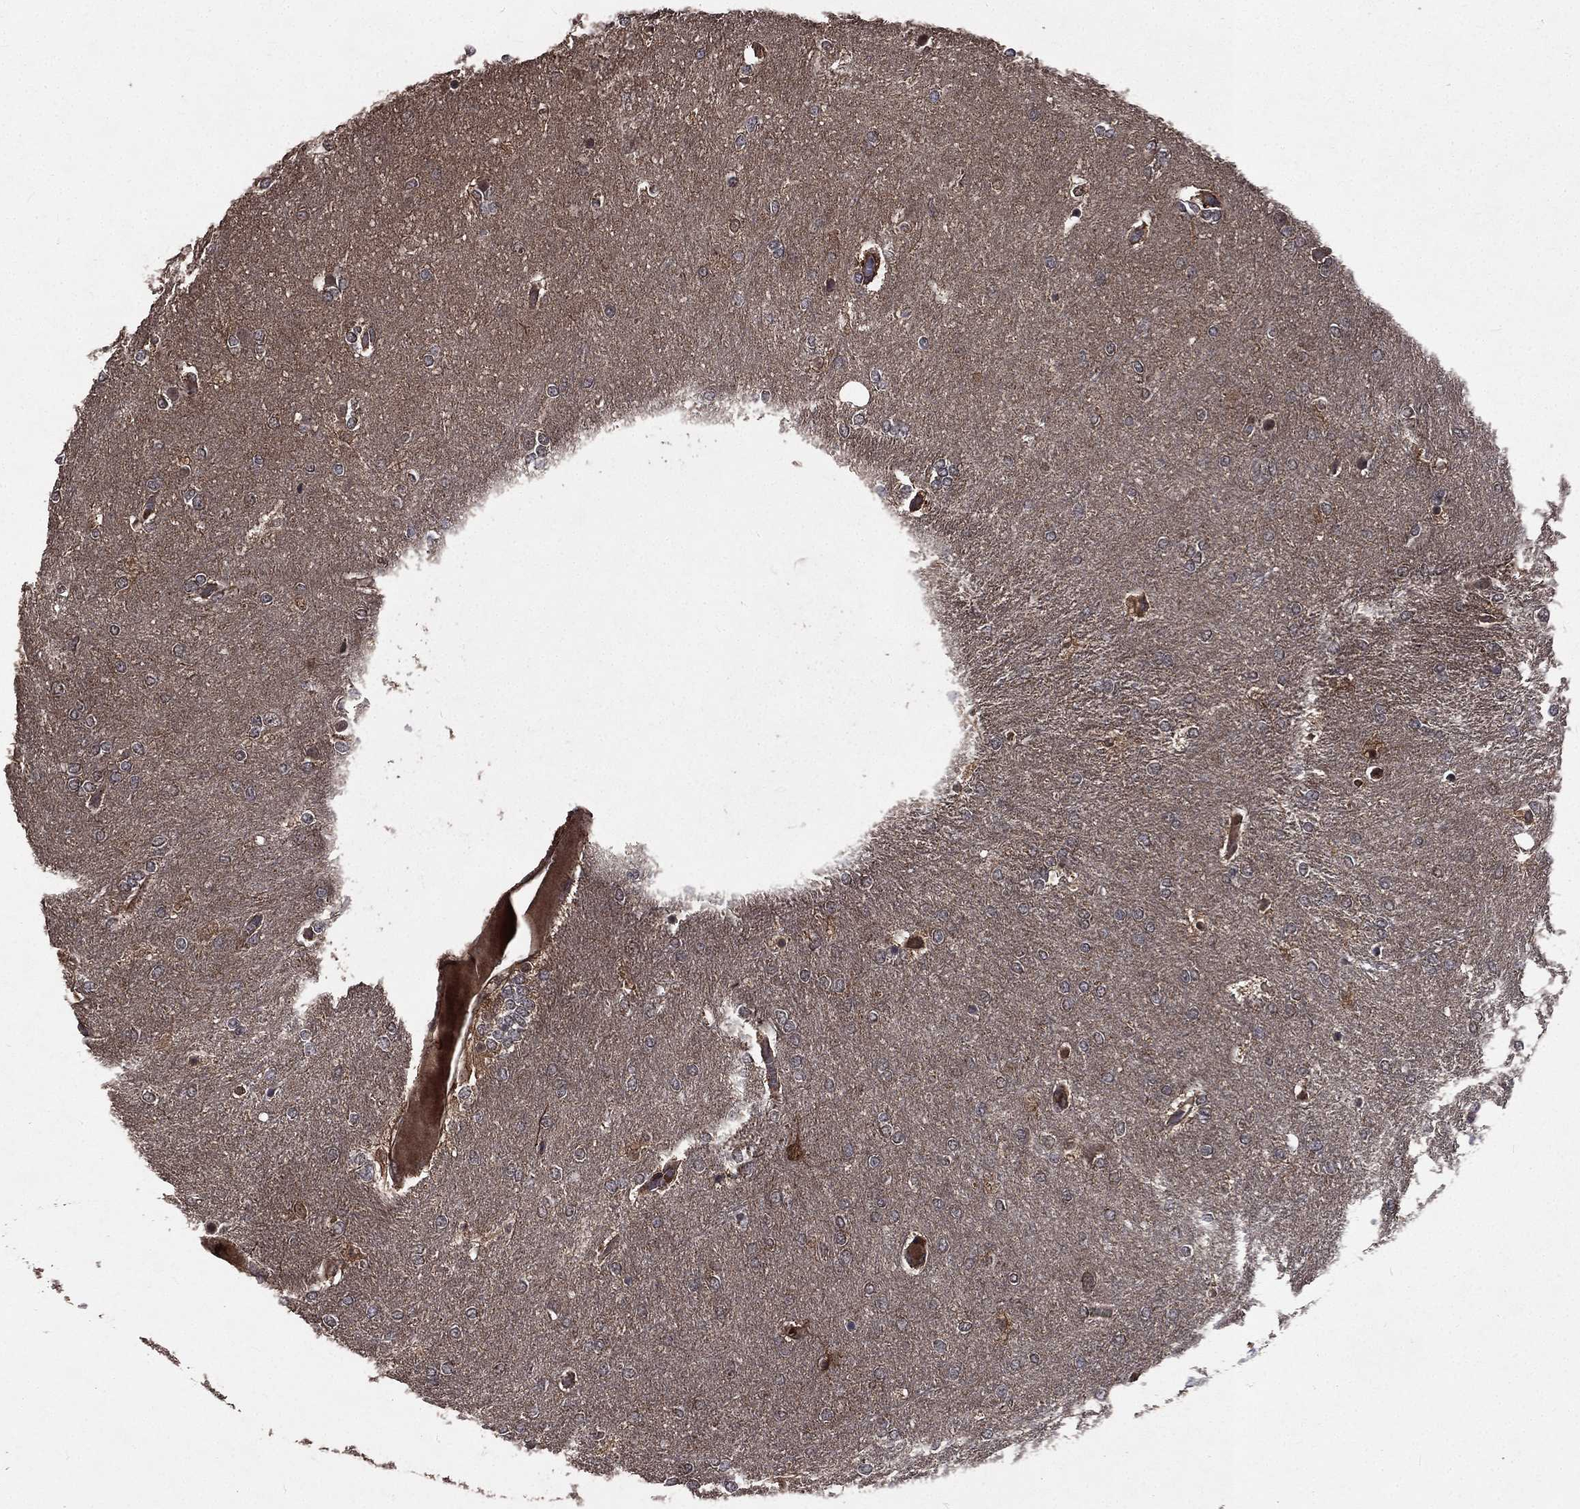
{"staining": {"intensity": "negative", "quantity": "none", "location": "none"}, "tissue": "glioma", "cell_type": "Tumor cells", "image_type": "cancer", "snomed": [{"axis": "morphology", "description": "Glioma, malignant, High grade"}, {"axis": "topography", "description": "Brain"}], "caption": "Human glioma stained for a protein using IHC exhibits no positivity in tumor cells.", "gene": "LENG8", "patient": {"sex": "female", "age": 61}}